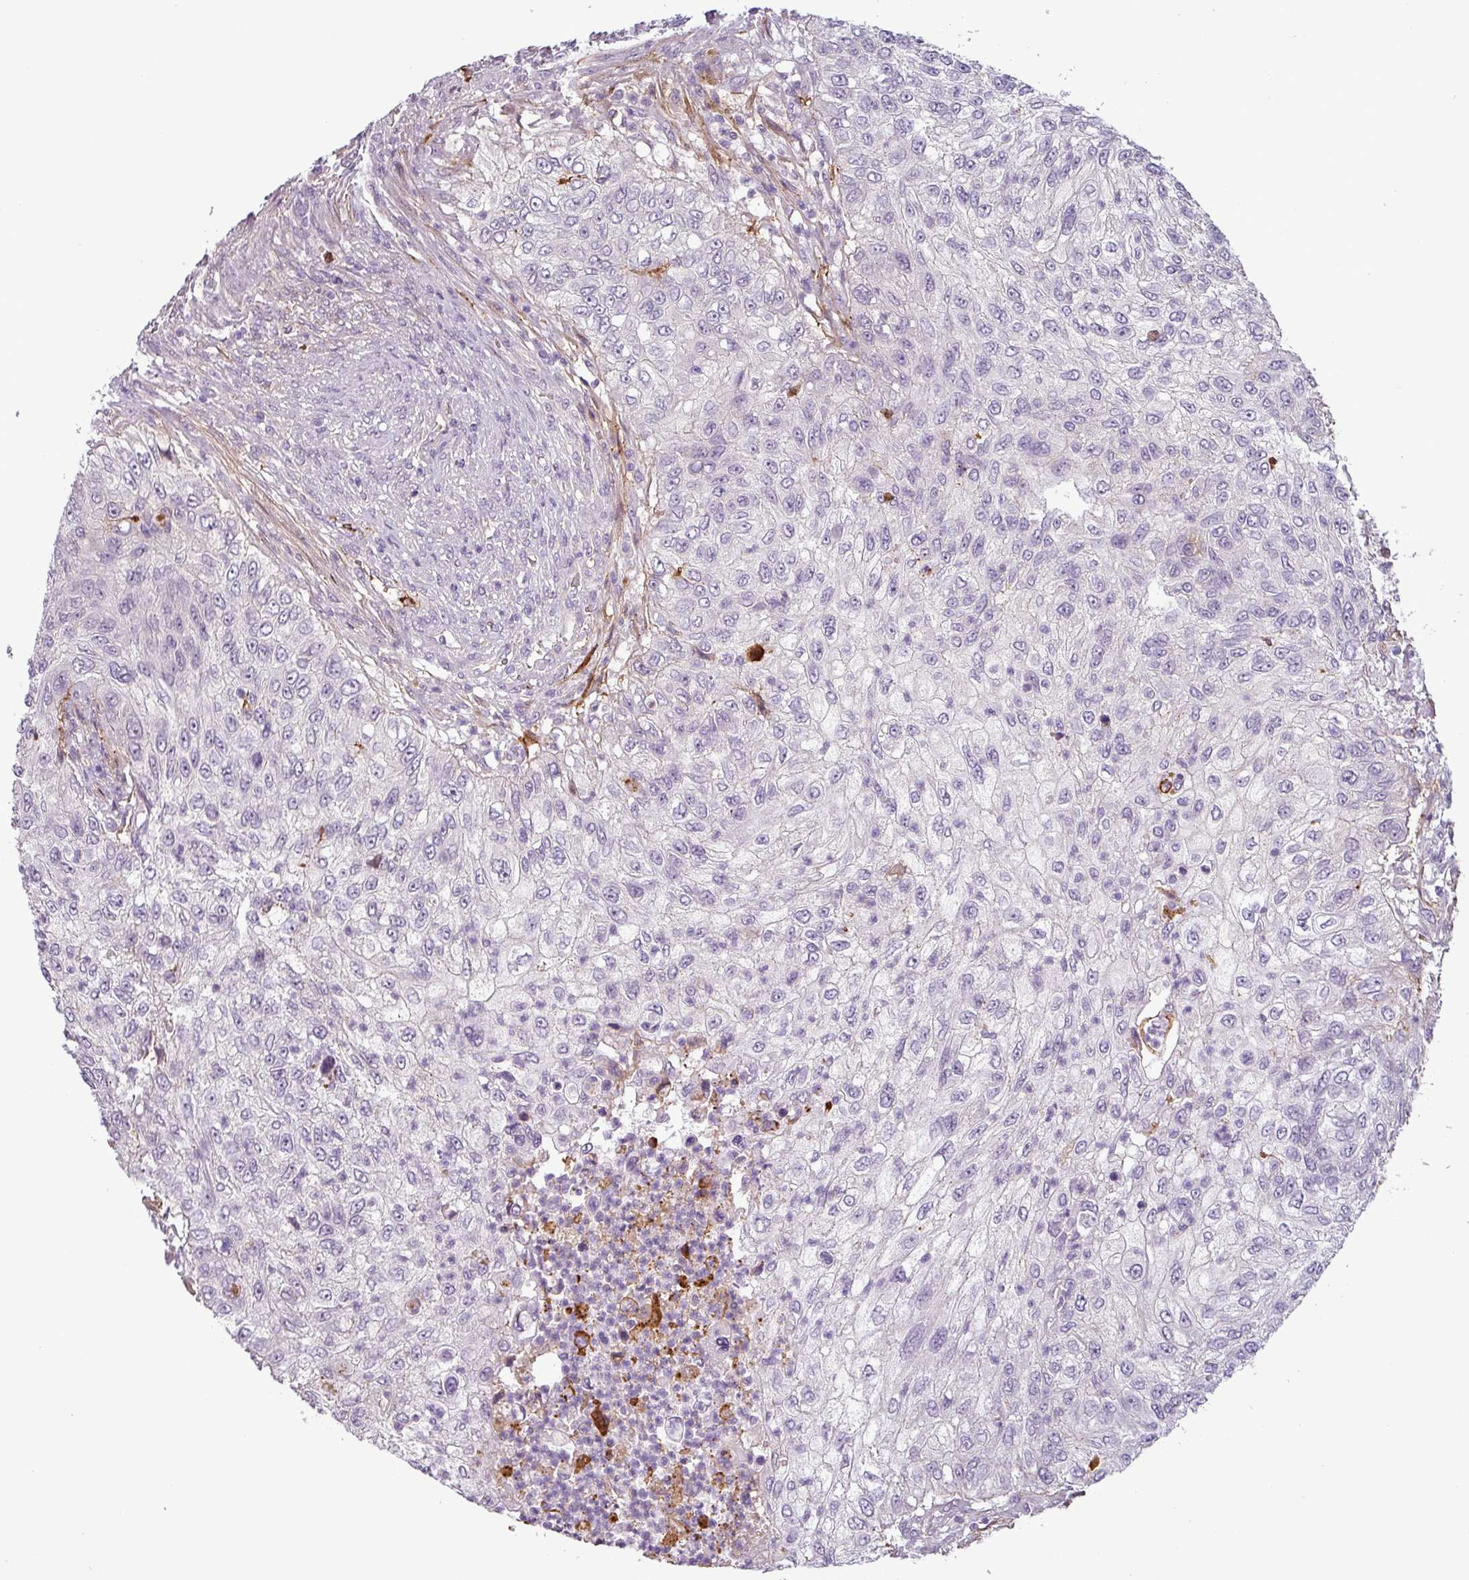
{"staining": {"intensity": "negative", "quantity": "none", "location": "none"}, "tissue": "urothelial cancer", "cell_type": "Tumor cells", "image_type": "cancer", "snomed": [{"axis": "morphology", "description": "Urothelial carcinoma, High grade"}, {"axis": "topography", "description": "Urinary bladder"}], "caption": "This is an IHC image of human urothelial cancer. There is no expression in tumor cells.", "gene": "APOC1", "patient": {"sex": "female", "age": 60}}